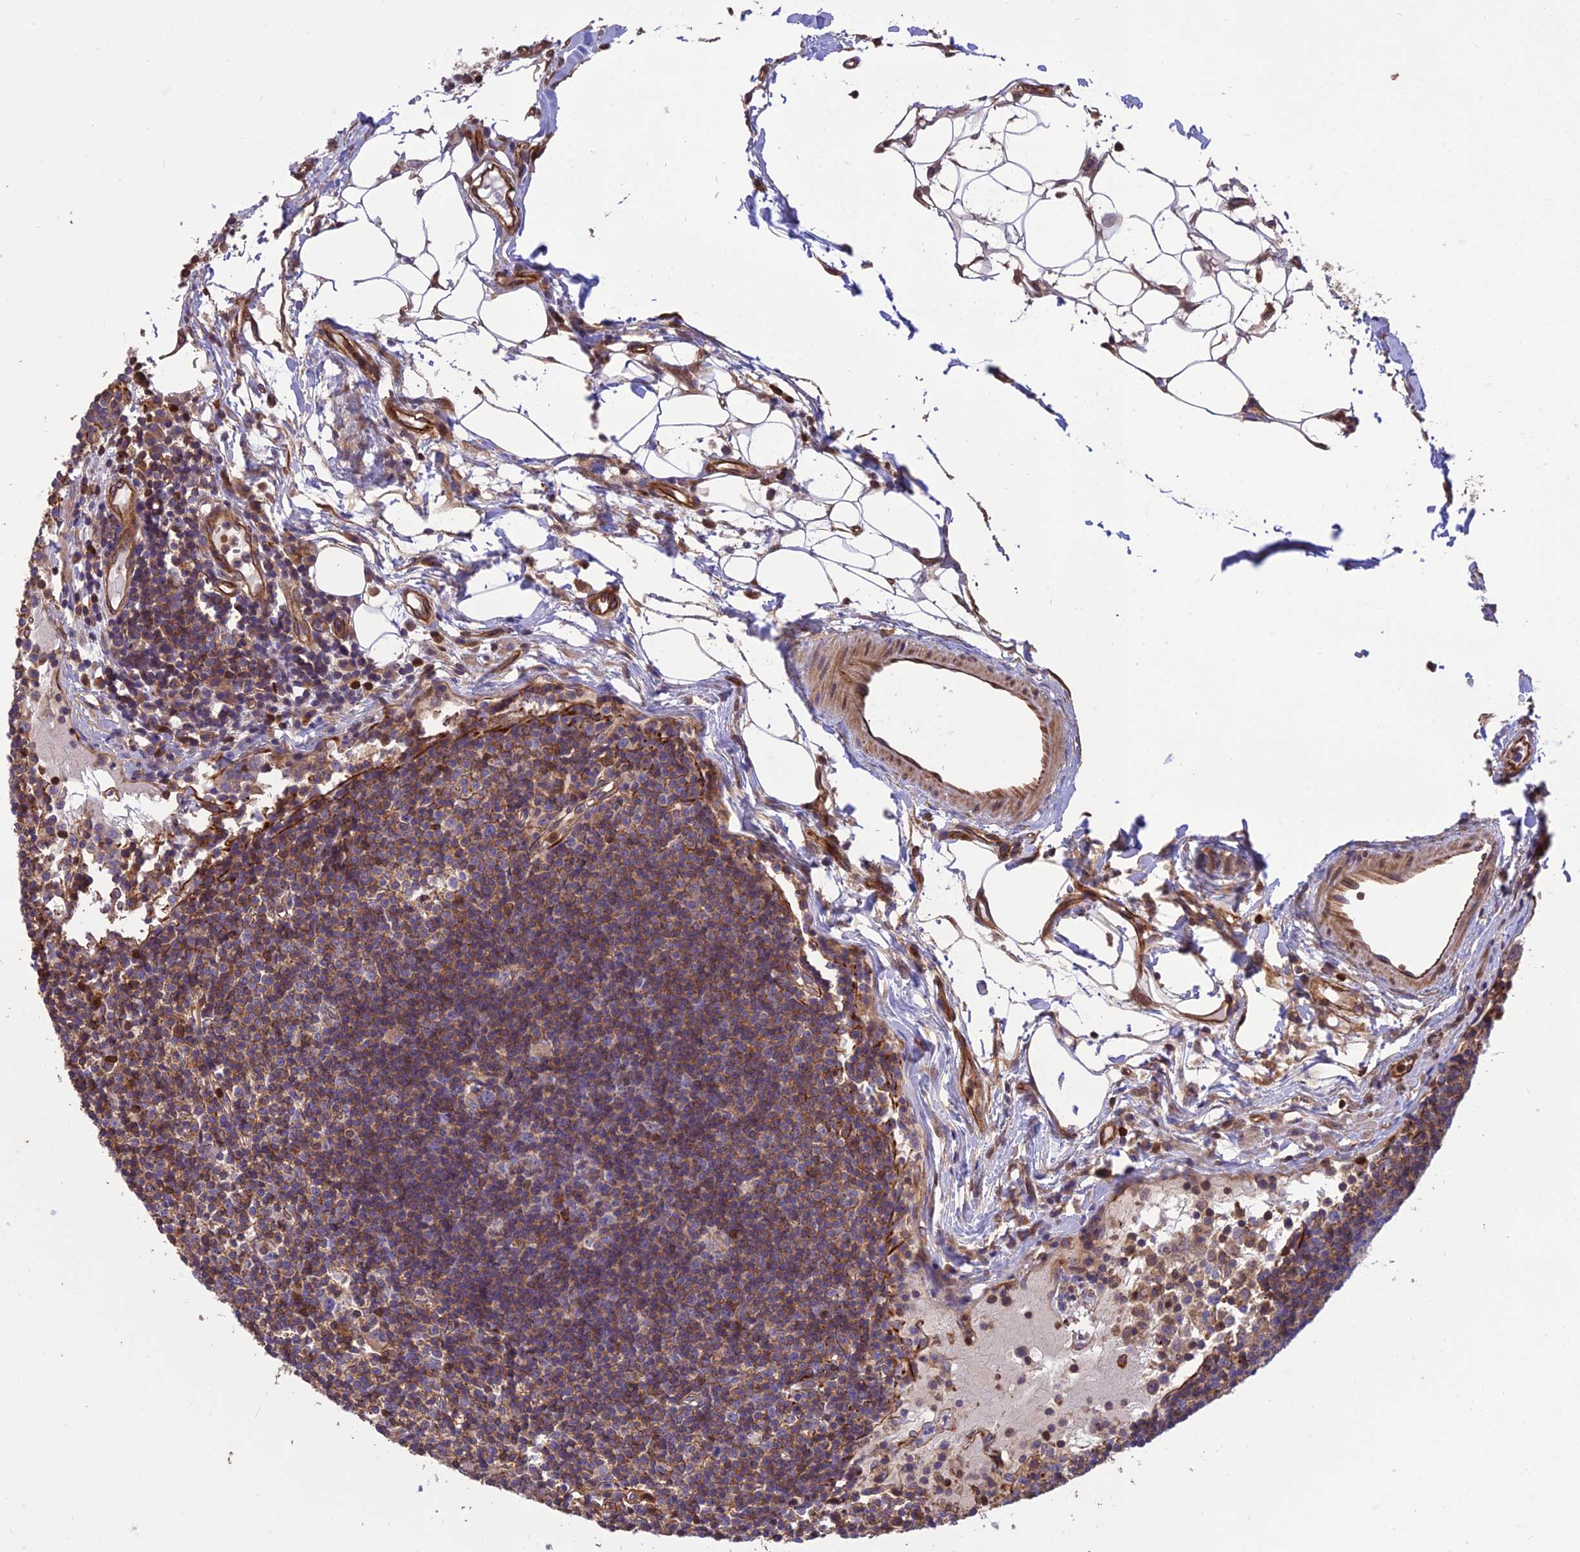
{"staining": {"intensity": "negative", "quantity": "none", "location": "none"}, "tissue": "lymph node", "cell_type": "Germinal center cells", "image_type": "normal", "snomed": [{"axis": "morphology", "description": "Normal tissue, NOS"}, {"axis": "topography", "description": "Lymph node"}], "caption": "This is a micrograph of immunohistochemistry staining of benign lymph node, which shows no staining in germinal center cells.", "gene": "HPSE2", "patient": {"sex": "female", "age": 55}}